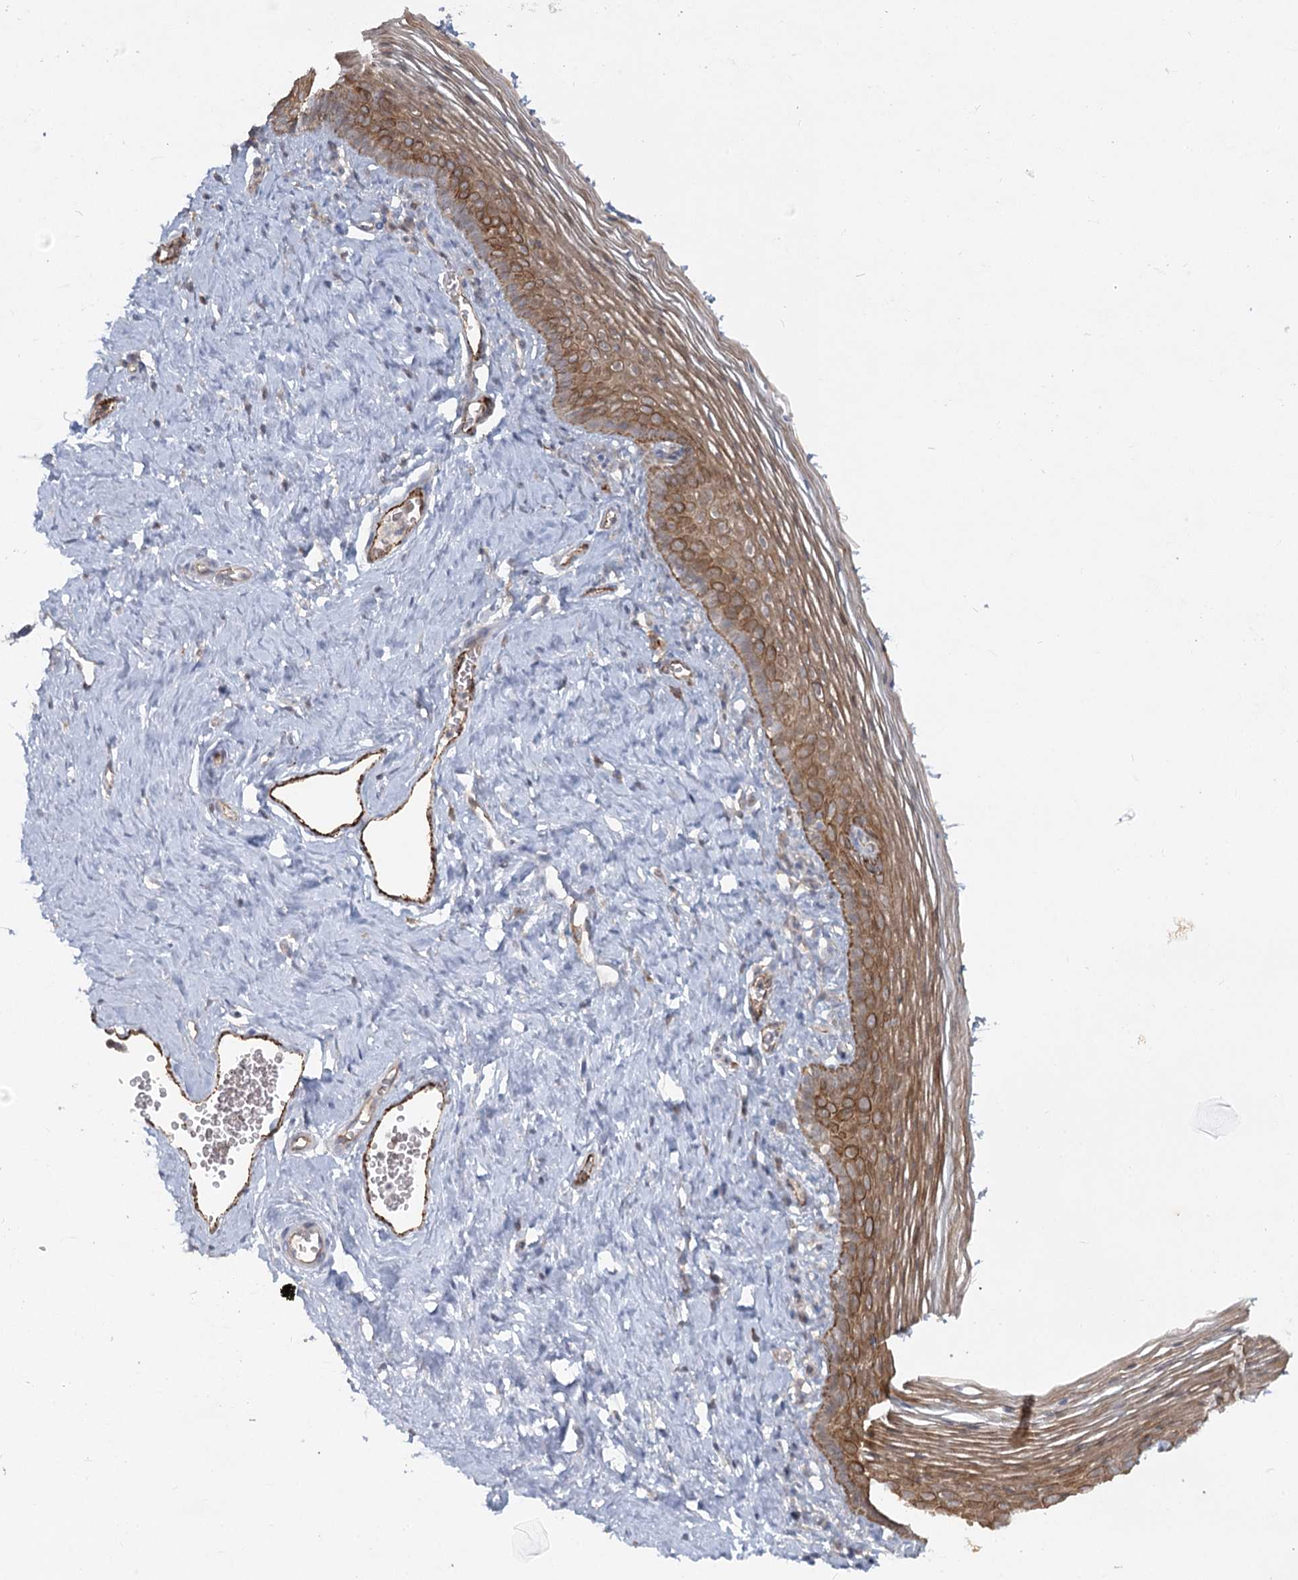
{"staining": {"intensity": "moderate", "quantity": ">75%", "location": "cytoplasmic/membranous"}, "tissue": "vagina", "cell_type": "Squamous epithelial cells", "image_type": "normal", "snomed": [{"axis": "morphology", "description": "Normal tissue, NOS"}, {"axis": "topography", "description": "Vagina"}], "caption": "A micrograph showing moderate cytoplasmic/membranous positivity in approximately >75% of squamous epithelial cells in normal vagina, as visualized by brown immunohistochemical staining.", "gene": "KBTBD4", "patient": {"sex": "female", "age": 32}}